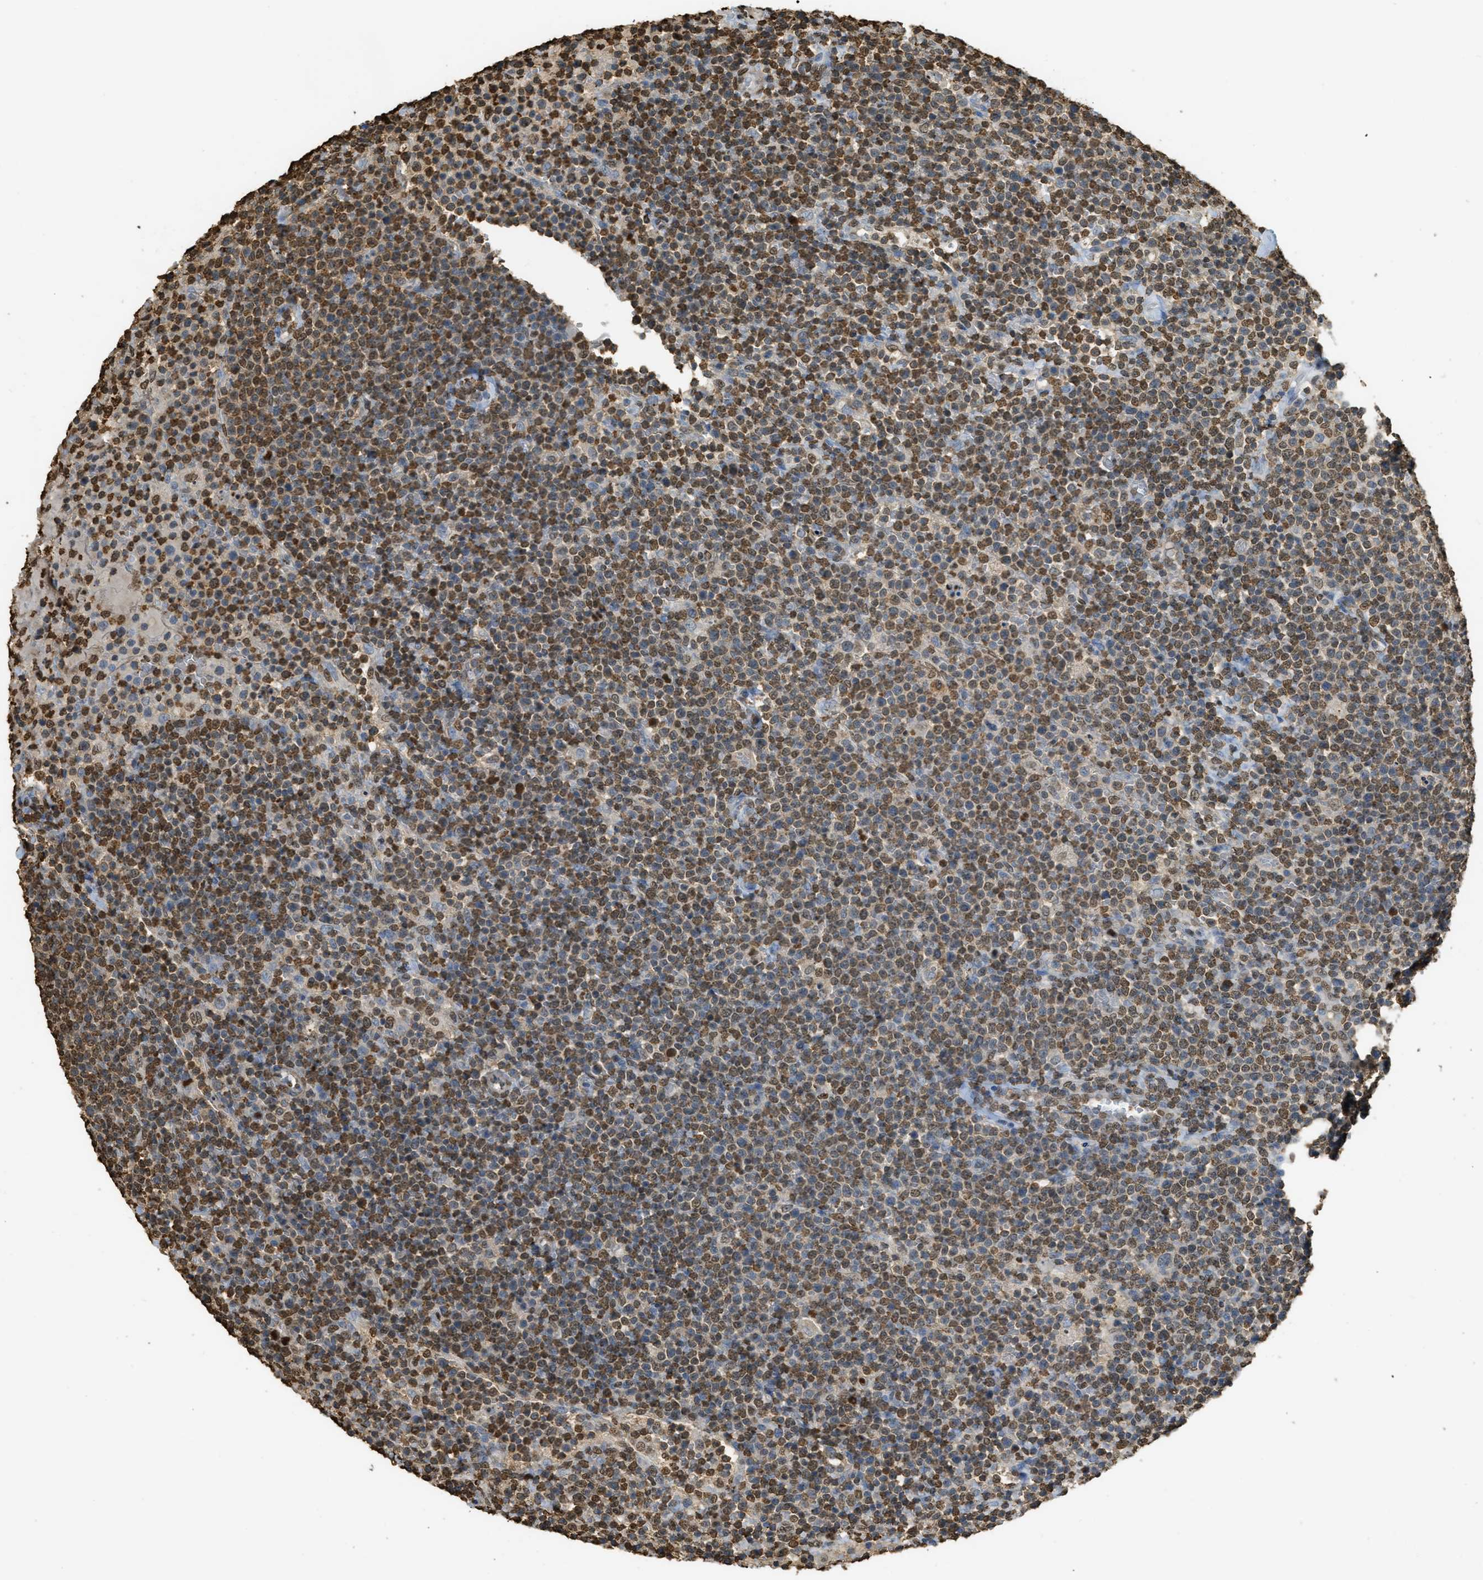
{"staining": {"intensity": "moderate", "quantity": "25%-75%", "location": "nuclear"}, "tissue": "lymphoma", "cell_type": "Tumor cells", "image_type": "cancer", "snomed": [{"axis": "morphology", "description": "Malignant lymphoma, non-Hodgkin's type, High grade"}, {"axis": "topography", "description": "Lymph node"}], "caption": "Protein analysis of high-grade malignant lymphoma, non-Hodgkin's type tissue shows moderate nuclear staining in about 25%-75% of tumor cells.", "gene": "NR5A2", "patient": {"sex": "male", "age": 61}}